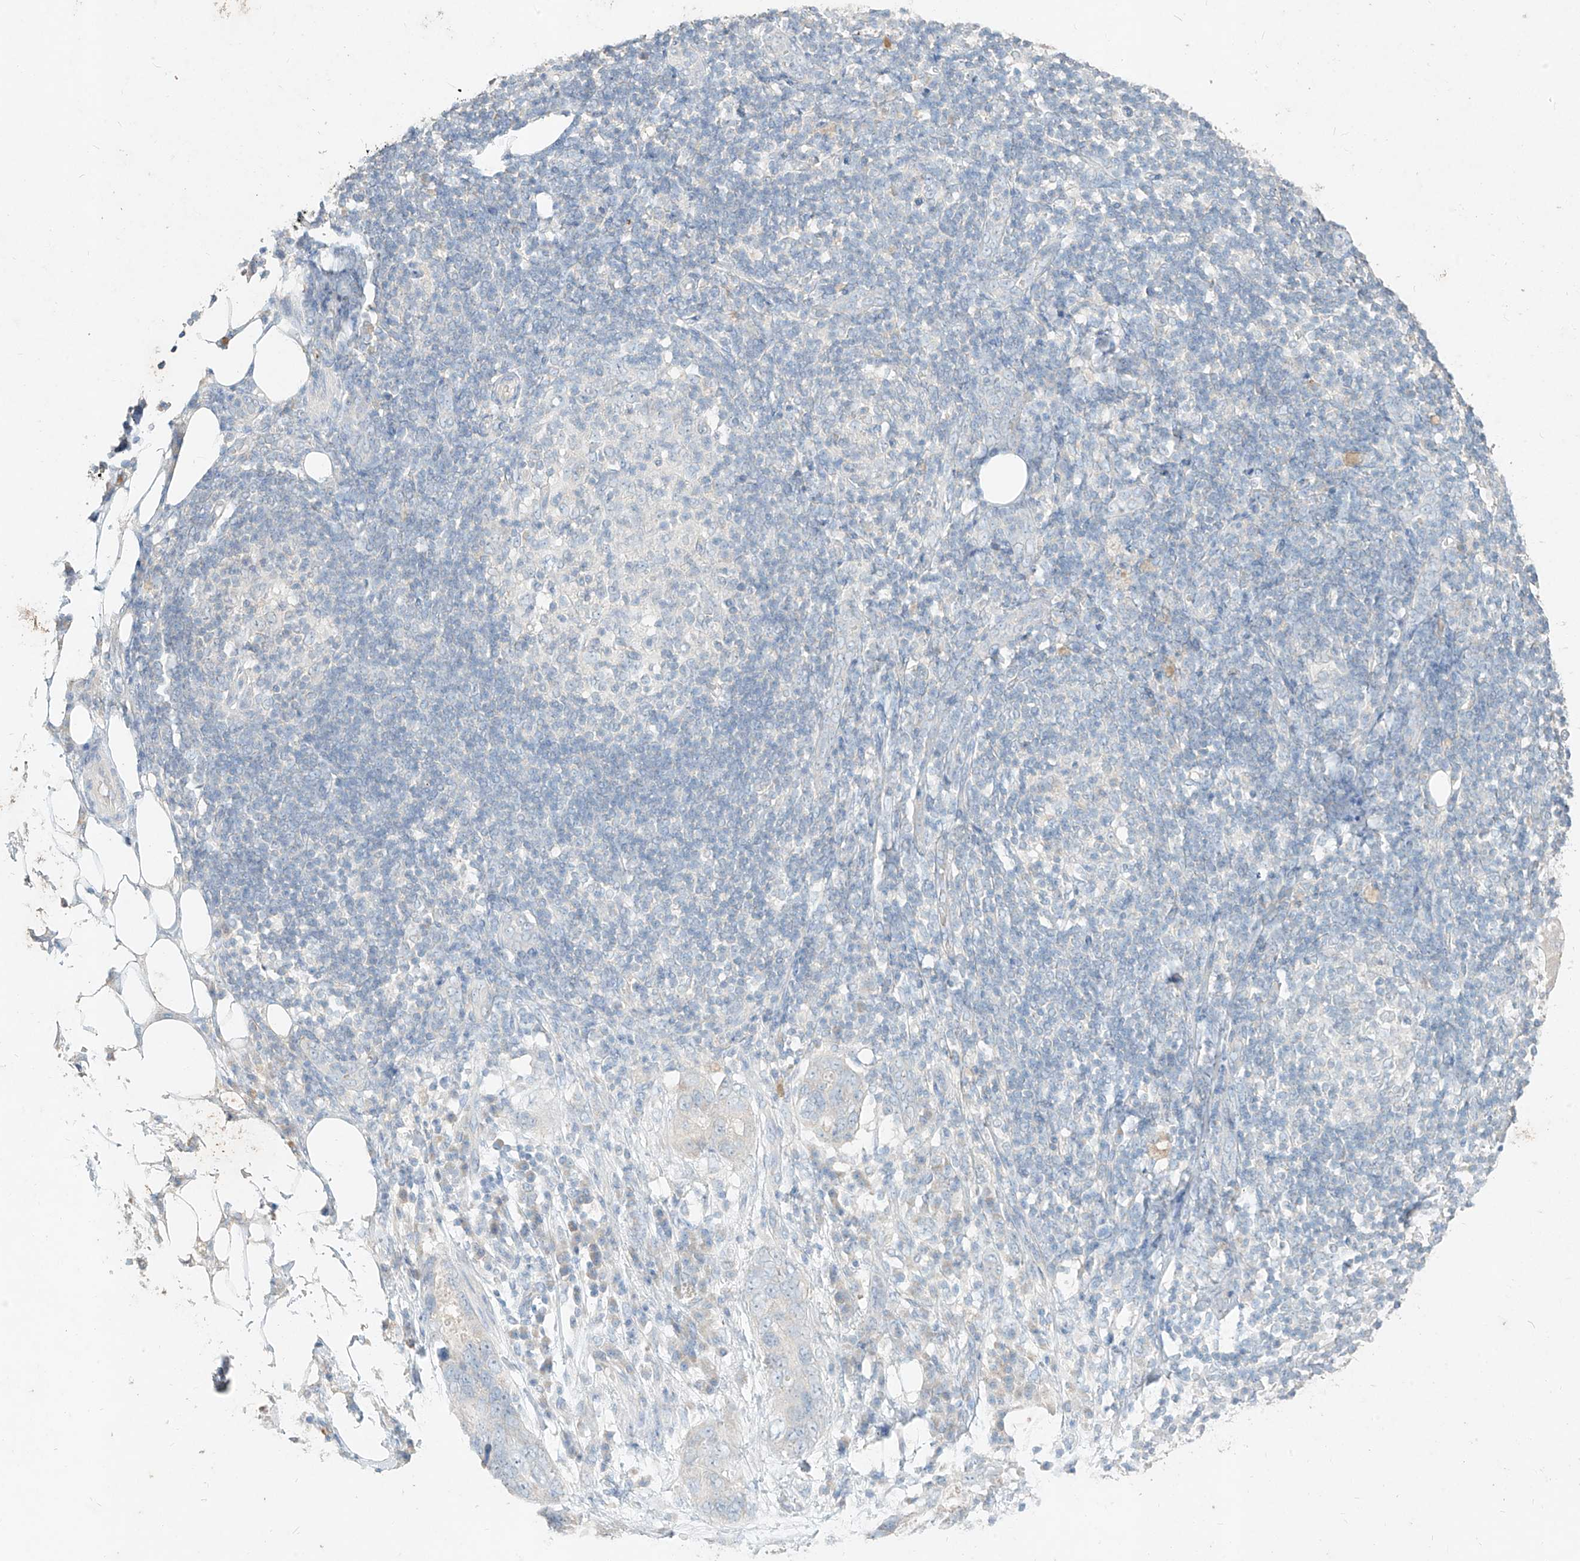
{"staining": {"intensity": "negative", "quantity": "none", "location": "none"}, "tissue": "stomach cancer", "cell_type": "Tumor cells", "image_type": "cancer", "snomed": [{"axis": "morphology", "description": "Adenocarcinoma, NOS"}, {"axis": "topography", "description": "Stomach"}], "caption": "A micrograph of human stomach adenocarcinoma is negative for staining in tumor cells. The staining is performed using DAB brown chromogen with nuclei counter-stained in using hematoxylin.", "gene": "ZZEF1", "patient": {"sex": "female", "age": 89}}